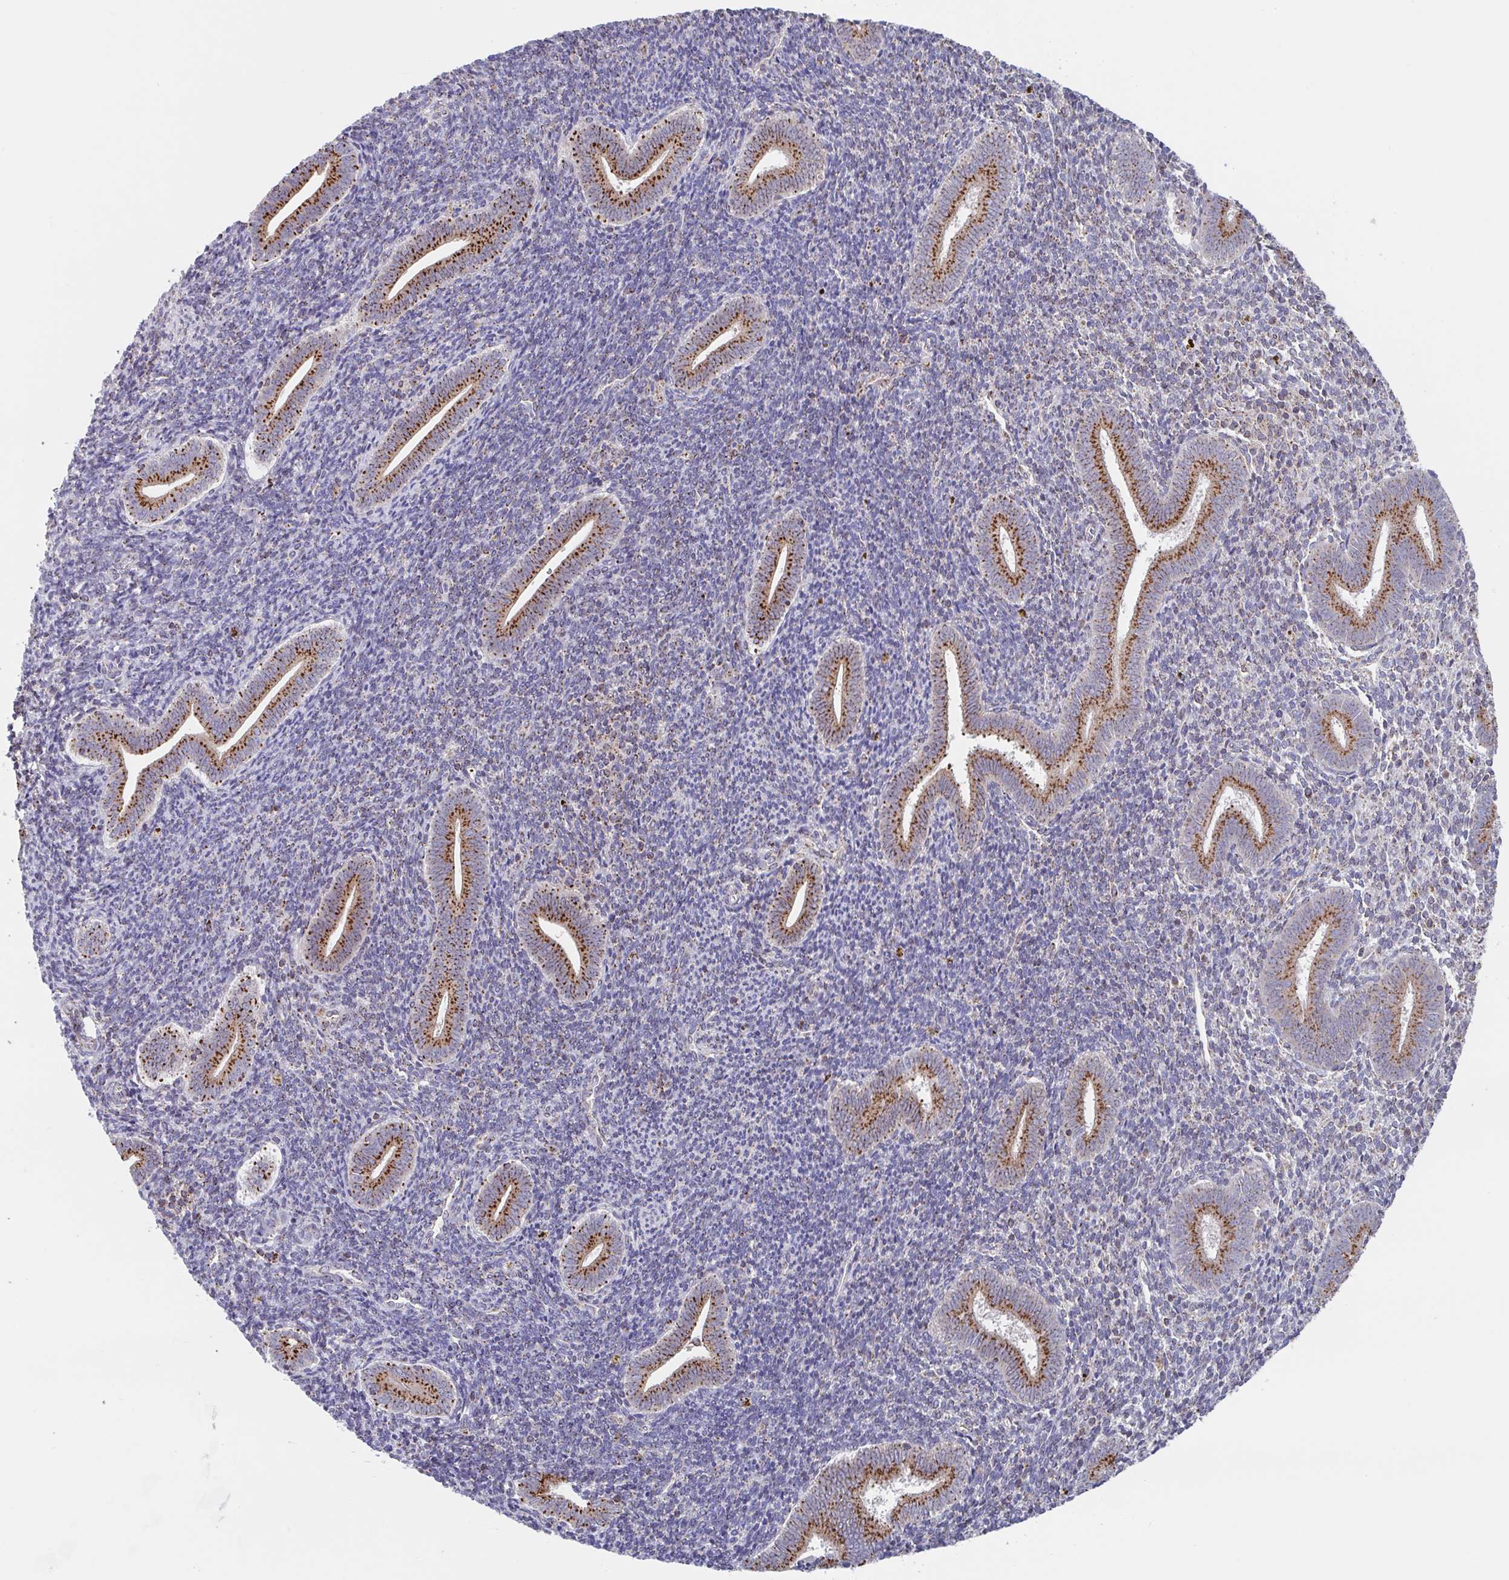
{"staining": {"intensity": "negative", "quantity": "none", "location": "none"}, "tissue": "endometrium", "cell_type": "Cells in endometrial stroma", "image_type": "normal", "snomed": [{"axis": "morphology", "description": "Normal tissue, NOS"}, {"axis": "topography", "description": "Endometrium"}], "caption": "Immunohistochemical staining of benign human endometrium displays no significant expression in cells in endometrial stroma. (DAB (3,3'-diaminobenzidine) immunohistochemistry, high magnification).", "gene": "PROSER3", "patient": {"sex": "female", "age": 25}}